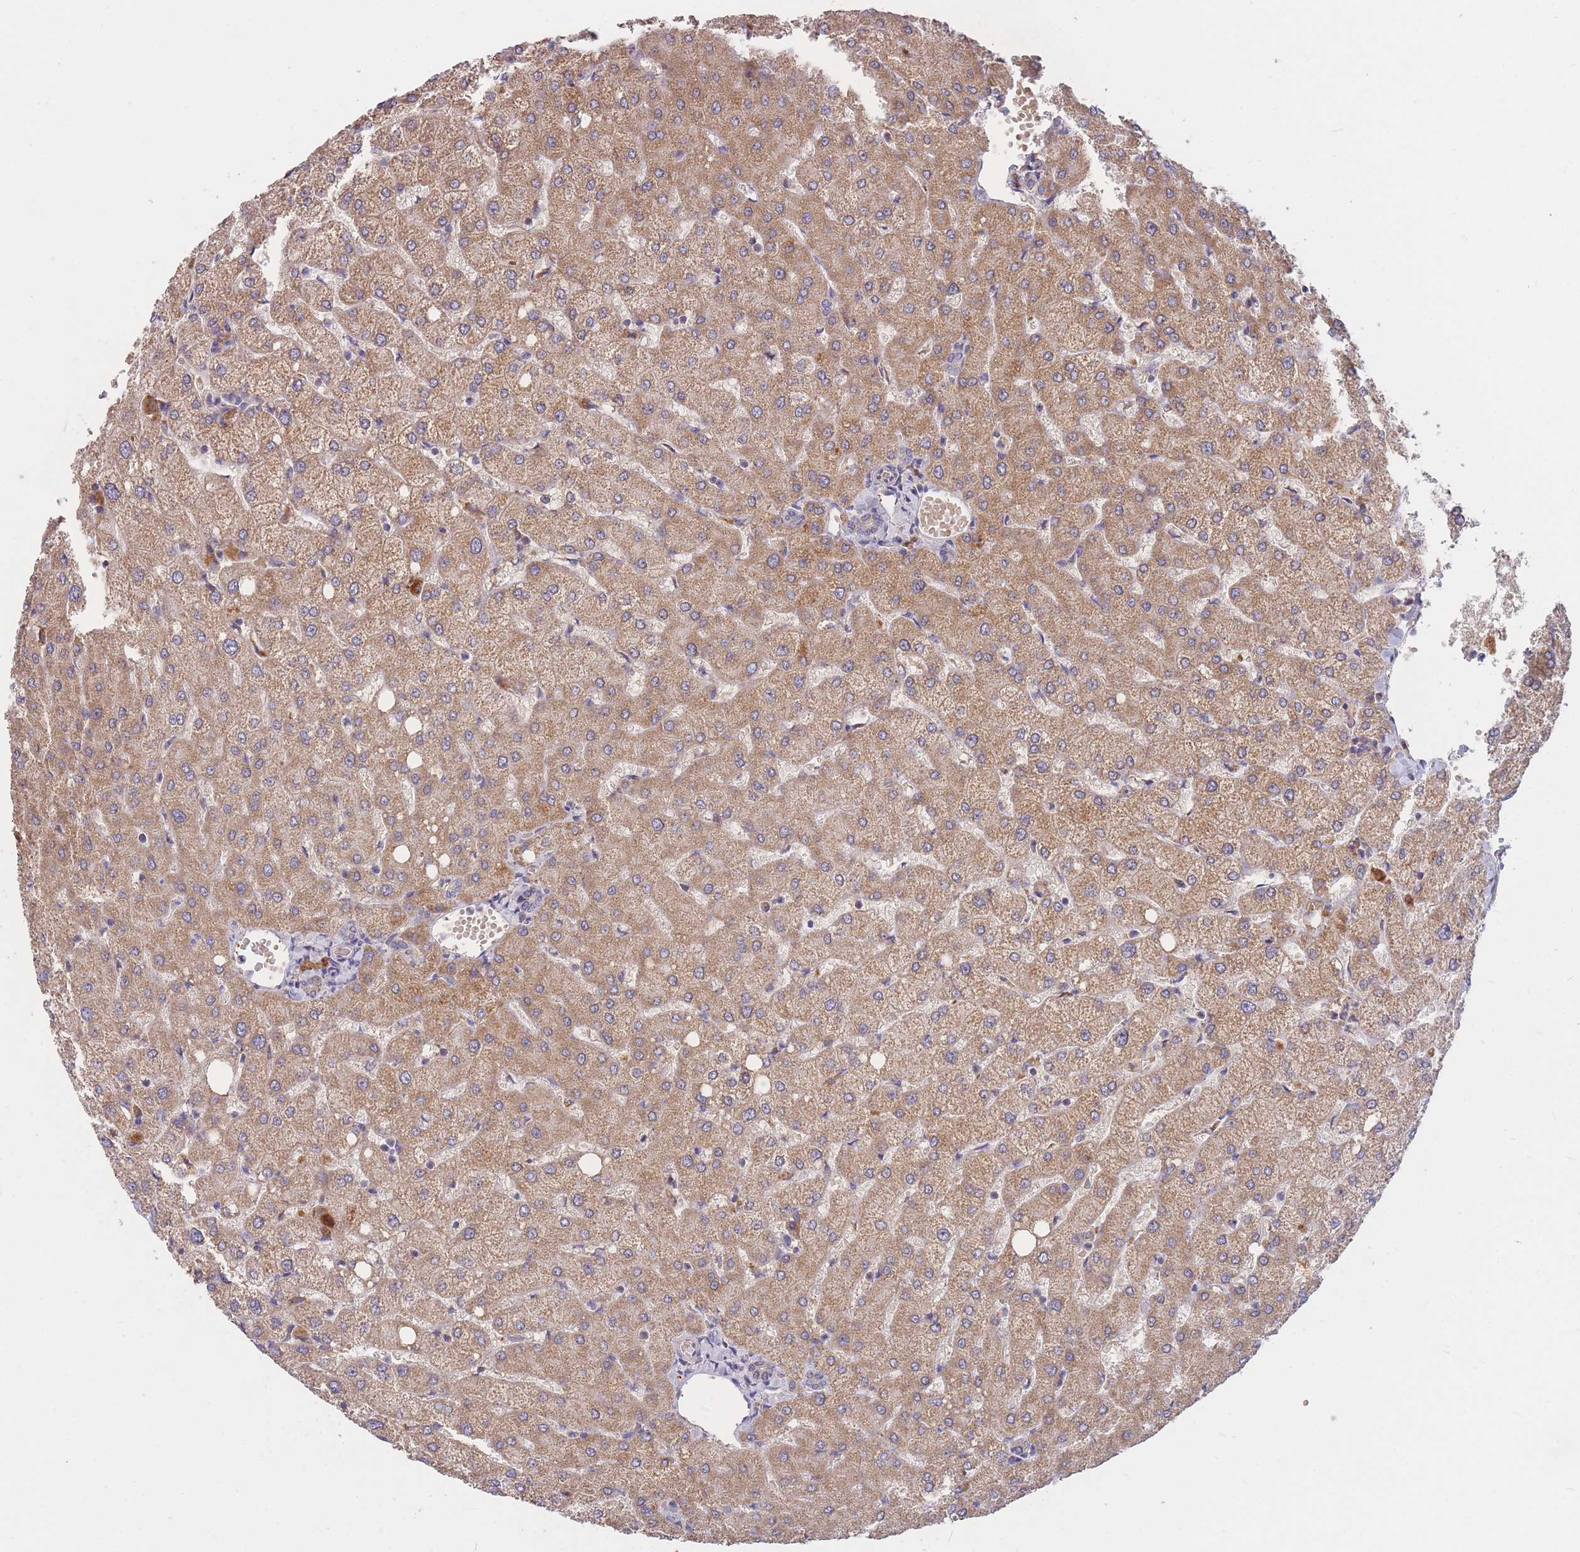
{"staining": {"intensity": "negative", "quantity": "none", "location": "none"}, "tissue": "liver", "cell_type": "Cholangiocytes", "image_type": "normal", "snomed": [{"axis": "morphology", "description": "Normal tissue, NOS"}, {"axis": "topography", "description": "Liver"}], "caption": "DAB (3,3'-diaminobenzidine) immunohistochemical staining of unremarkable human liver reveals no significant positivity in cholangiocytes. The staining was performed using DAB to visualize the protein expression in brown, while the nuclei were stained in blue with hematoxylin (Magnification: 20x).", "gene": "PTPMT1", "patient": {"sex": "female", "age": 54}}